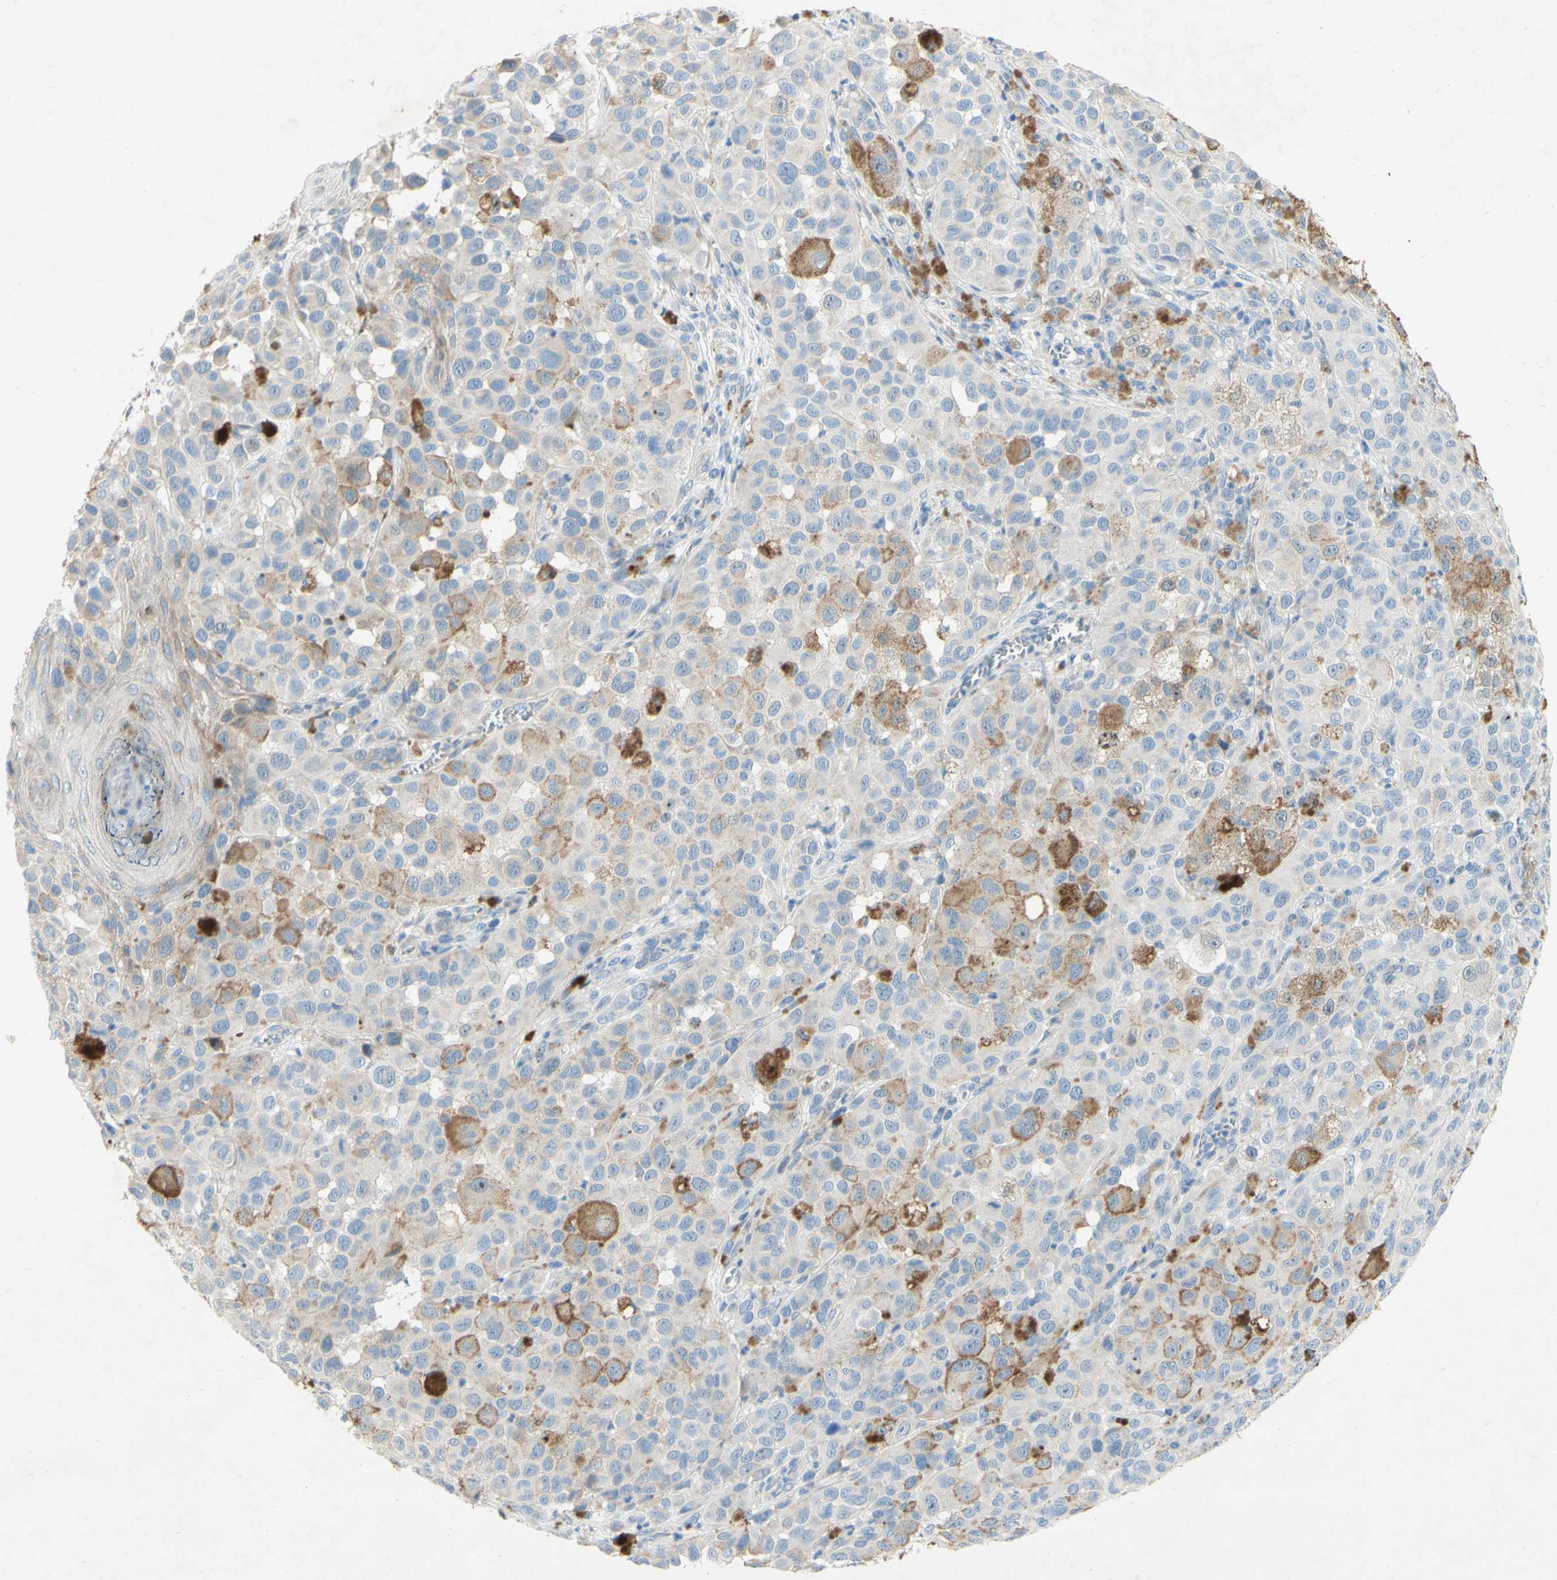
{"staining": {"intensity": "moderate", "quantity": "<25%", "location": "cytoplasmic/membranous"}, "tissue": "melanoma", "cell_type": "Tumor cells", "image_type": "cancer", "snomed": [{"axis": "morphology", "description": "Malignant melanoma, NOS"}, {"axis": "topography", "description": "Skin"}], "caption": "IHC image of melanoma stained for a protein (brown), which shows low levels of moderate cytoplasmic/membranous staining in about <25% of tumor cells.", "gene": "ACADL", "patient": {"sex": "male", "age": 96}}